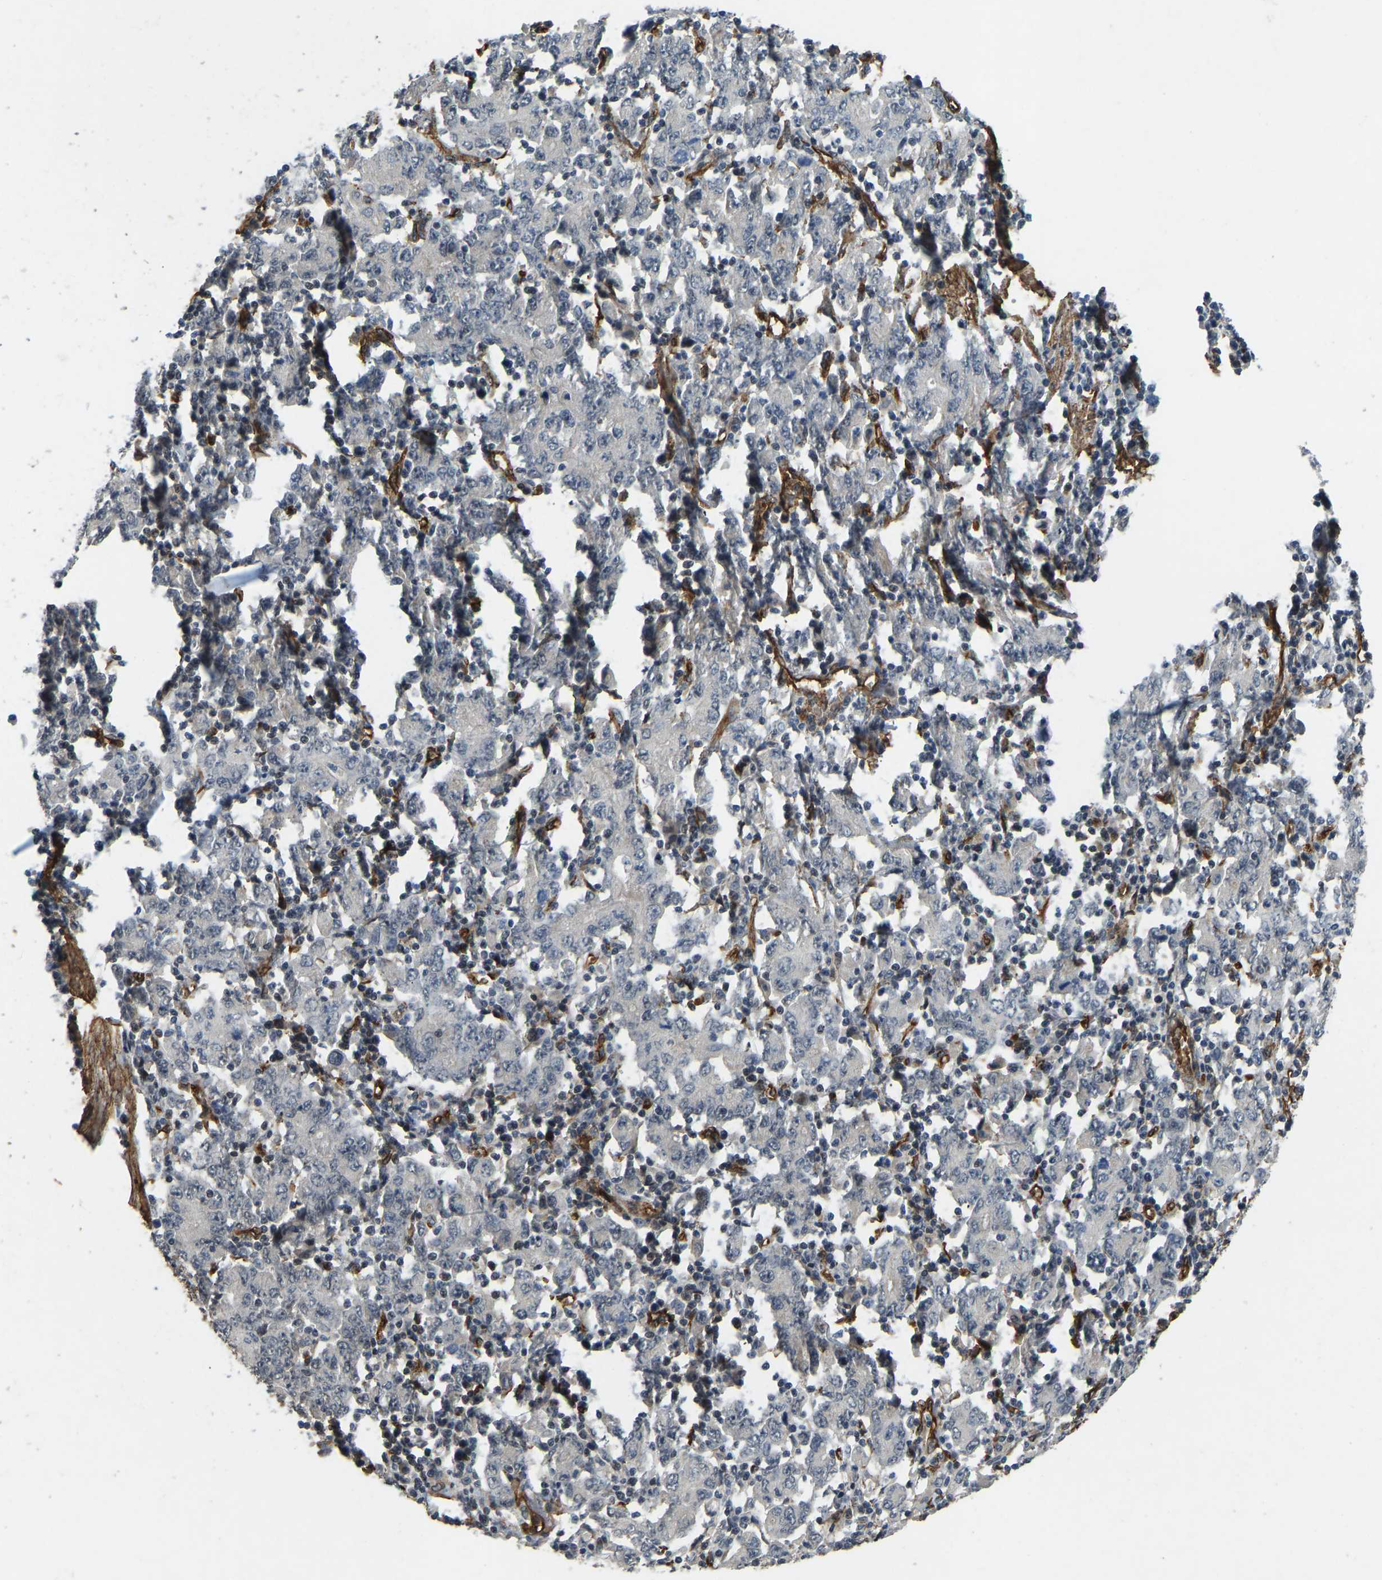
{"staining": {"intensity": "negative", "quantity": "none", "location": "none"}, "tissue": "stomach cancer", "cell_type": "Tumor cells", "image_type": "cancer", "snomed": [{"axis": "morphology", "description": "Adenocarcinoma, NOS"}, {"axis": "topography", "description": "Stomach, upper"}], "caption": "The image displays no staining of tumor cells in adenocarcinoma (stomach).", "gene": "NMB", "patient": {"sex": "male", "age": 69}}